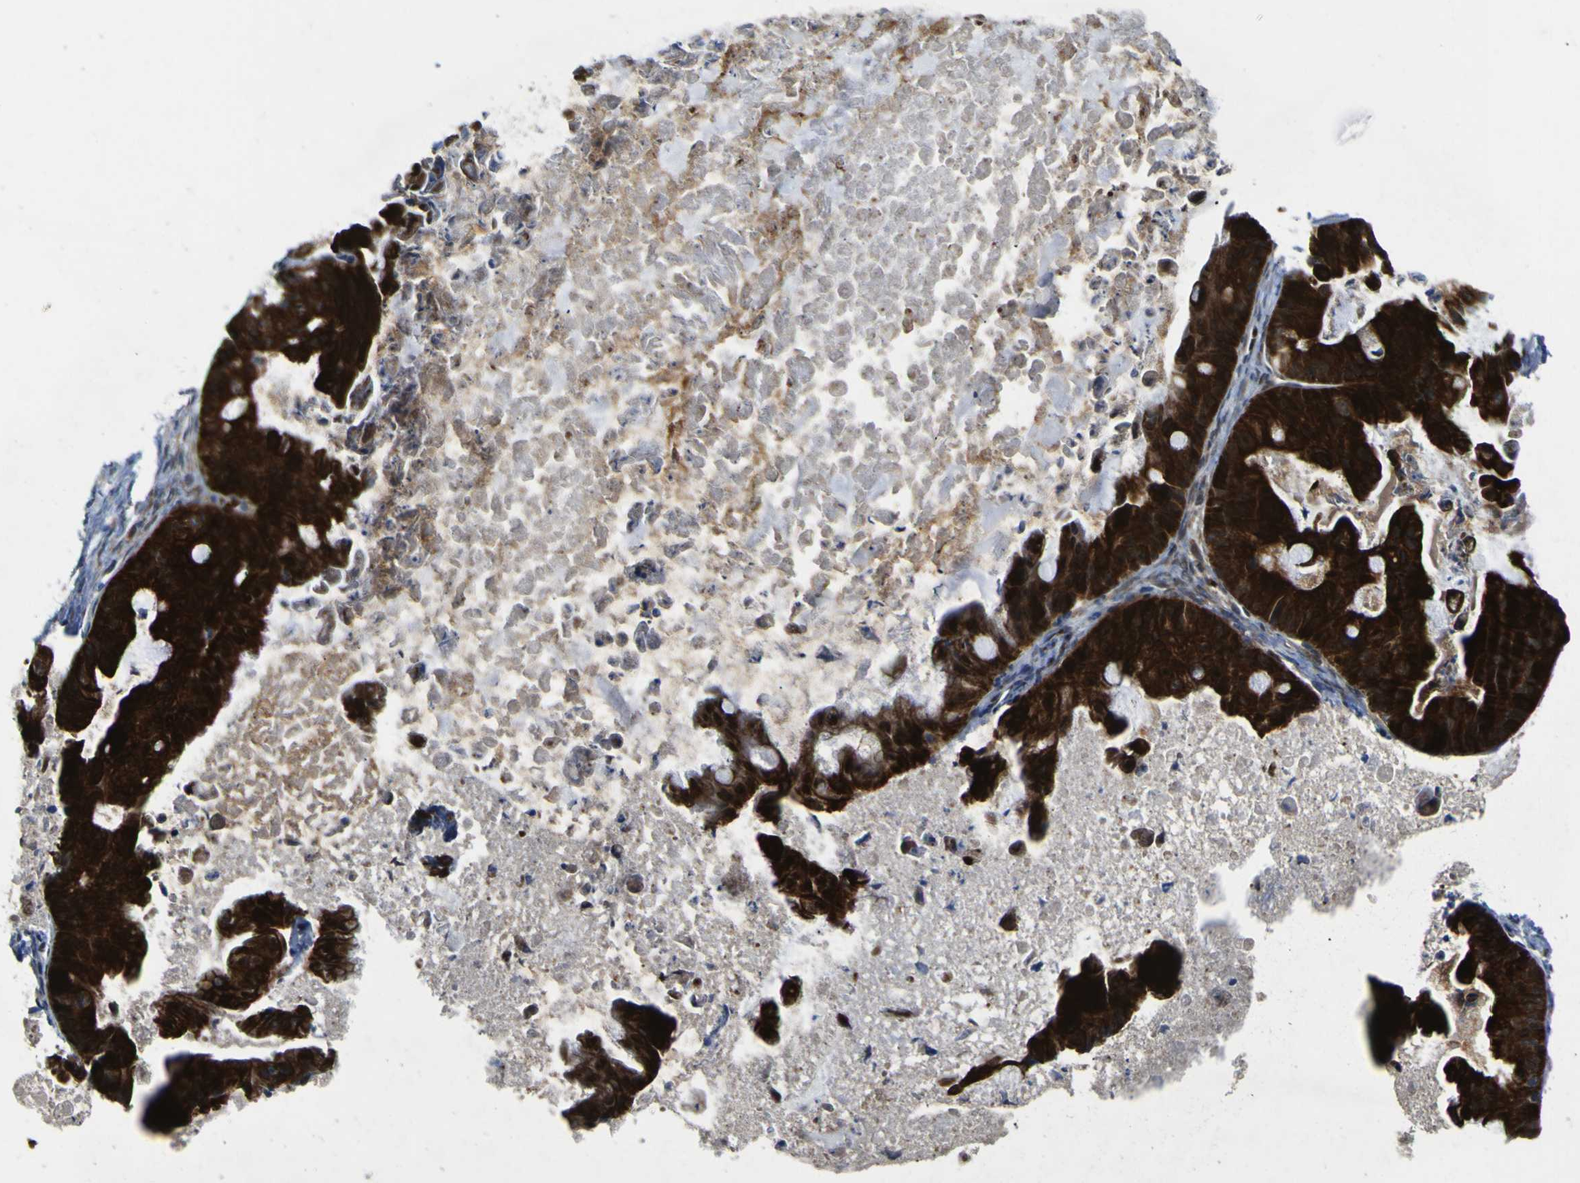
{"staining": {"intensity": "strong", "quantity": ">75%", "location": "cytoplasmic/membranous"}, "tissue": "ovarian cancer", "cell_type": "Tumor cells", "image_type": "cancer", "snomed": [{"axis": "morphology", "description": "Cystadenocarcinoma, mucinous, NOS"}, {"axis": "topography", "description": "Ovary"}], "caption": "This image demonstrates immunohistochemistry staining of human ovarian cancer, with high strong cytoplasmic/membranous staining in about >75% of tumor cells.", "gene": "LBHD1", "patient": {"sex": "female", "age": 37}}